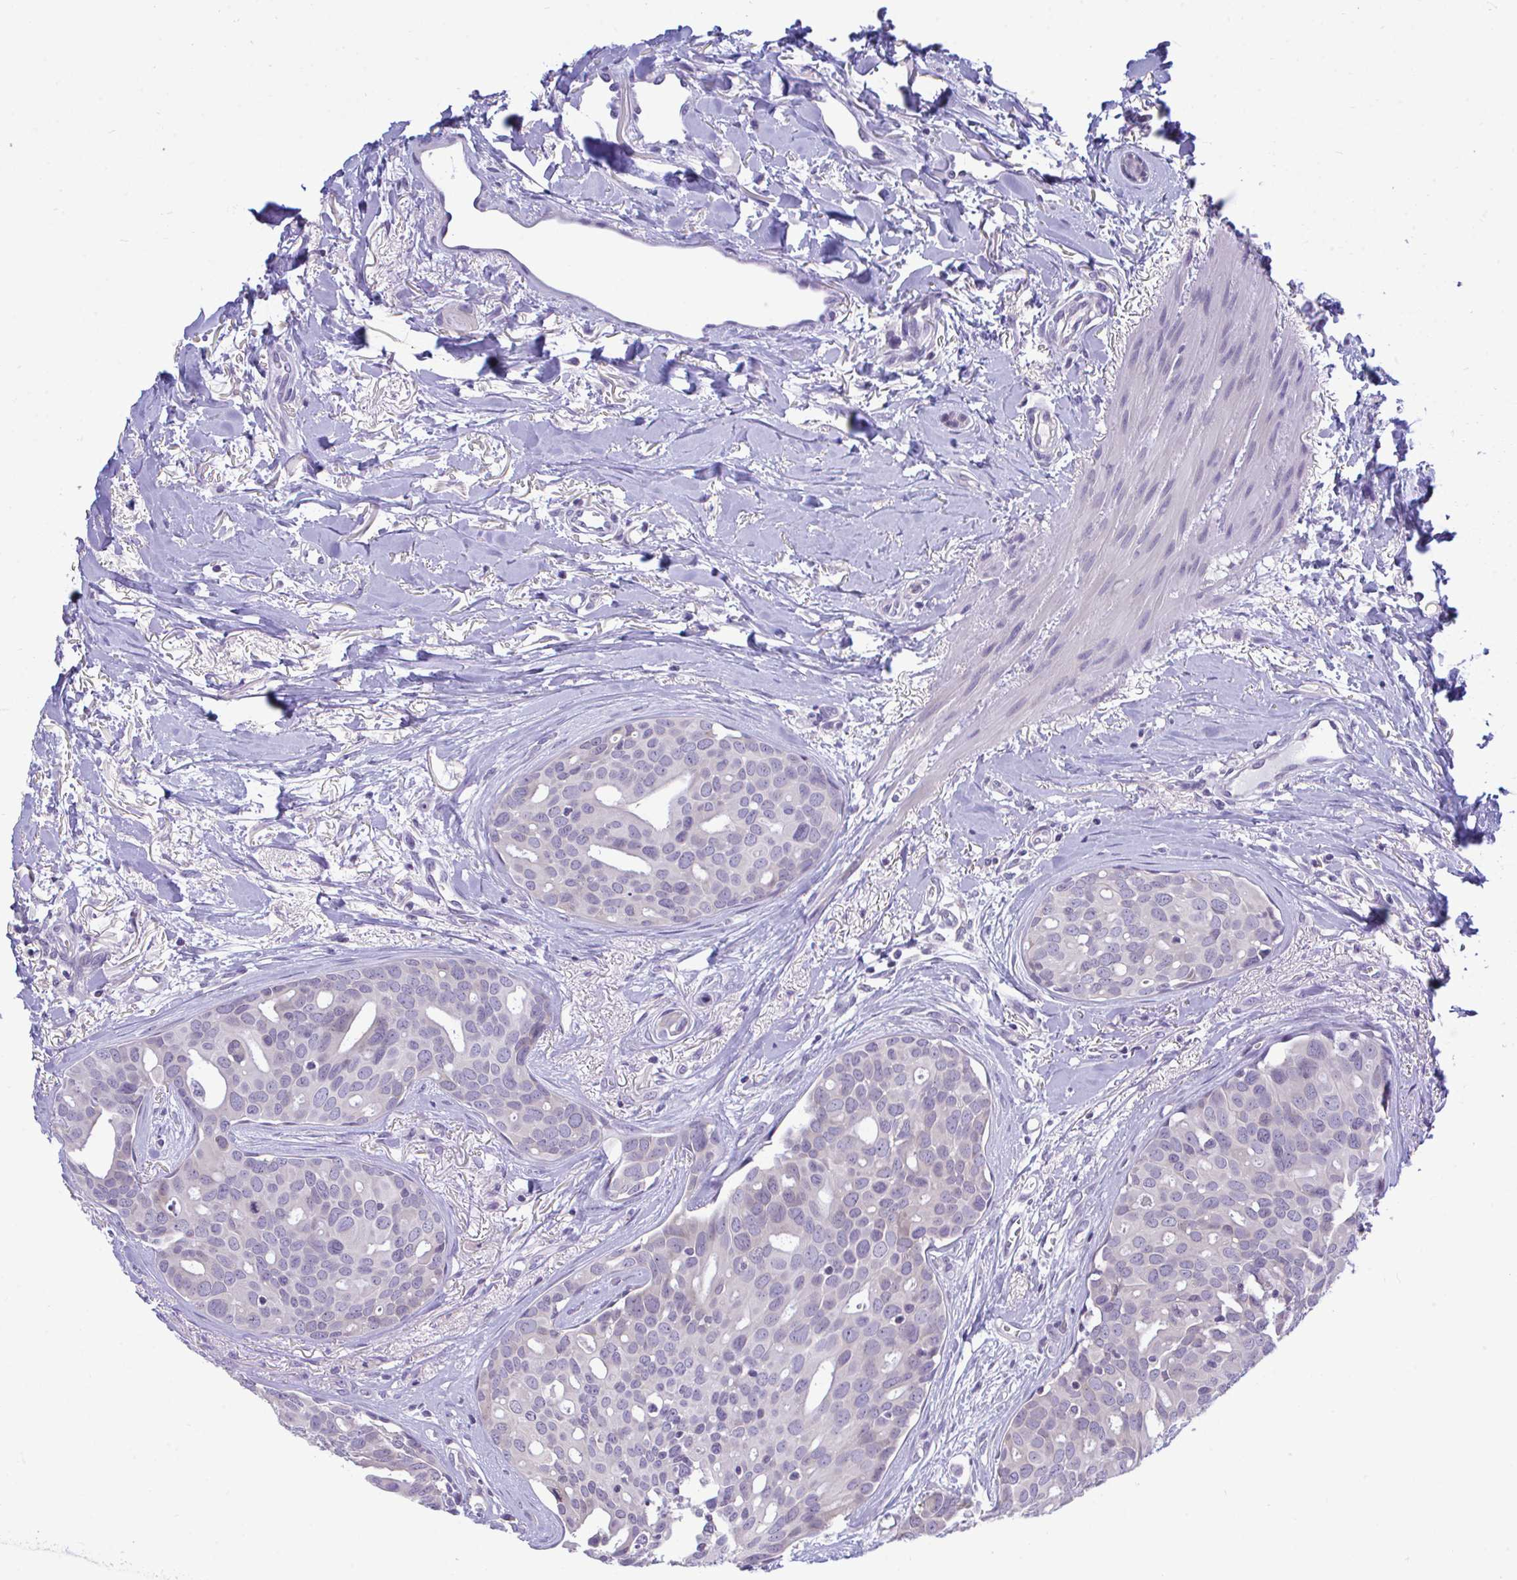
{"staining": {"intensity": "negative", "quantity": "none", "location": "none"}, "tissue": "breast cancer", "cell_type": "Tumor cells", "image_type": "cancer", "snomed": [{"axis": "morphology", "description": "Duct carcinoma"}, {"axis": "topography", "description": "Breast"}], "caption": "Immunohistochemical staining of human intraductal carcinoma (breast) displays no significant expression in tumor cells.", "gene": "PIGK", "patient": {"sex": "female", "age": 54}}